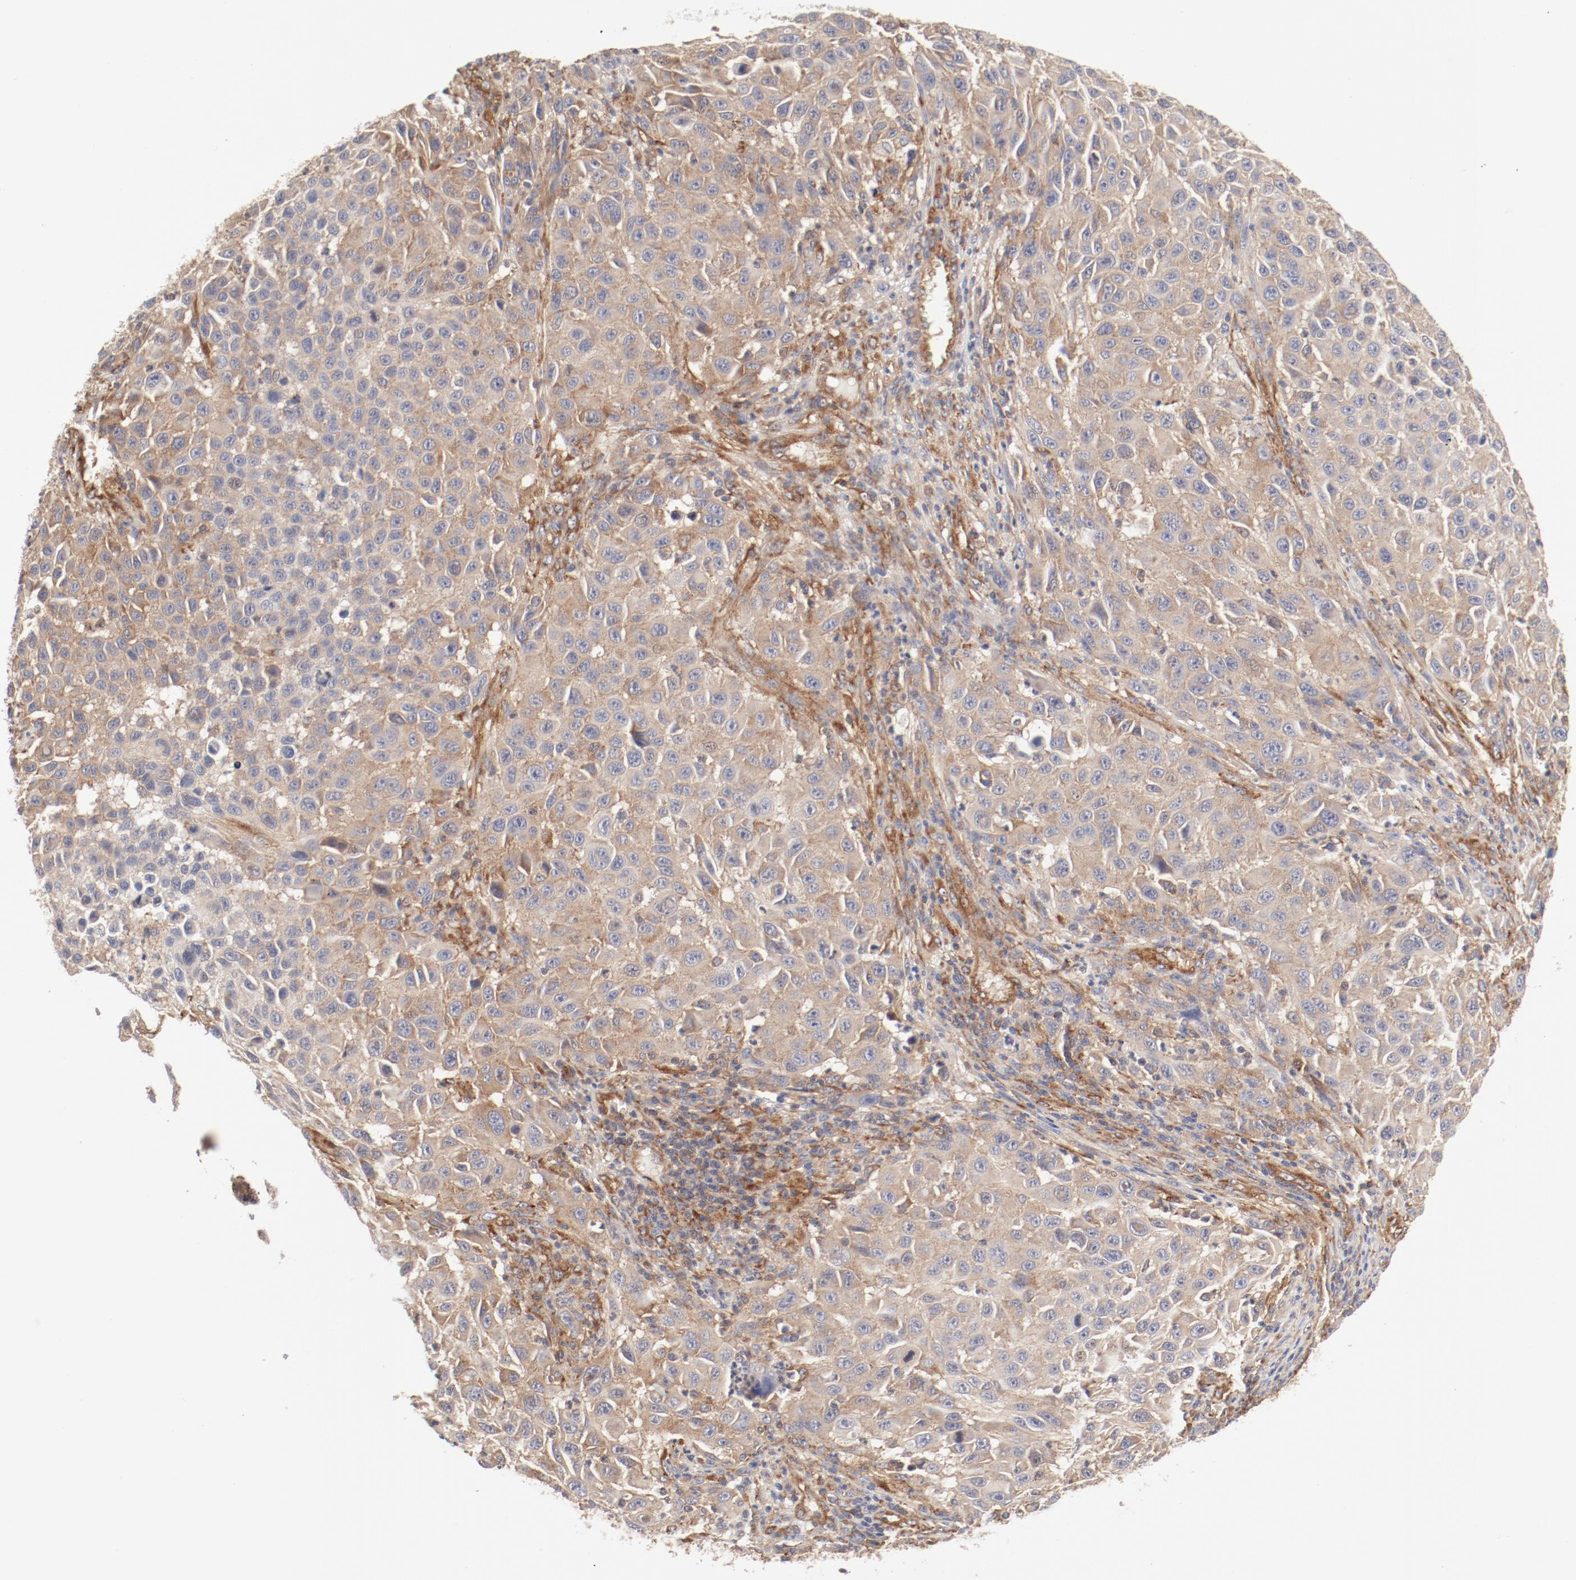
{"staining": {"intensity": "moderate", "quantity": "25%-75%", "location": "cytoplasmic/membranous"}, "tissue": "melanoma", "cell_type": "Tumor cells", "image_type": "cancer", "snomed": [{"axis": "morphology", "description": "Malignant melanoma, Metastatic site"}, {"axis": "topography", "description": "Lymph node"}], "caption": "Protein expression analysis of human melanoma reveals moderate cytoplasmic/membranous expression in approximately 25%-75% of tumor cells.", "gene": "AP2A1", "patient": {"sex": "male", "age": 61}}